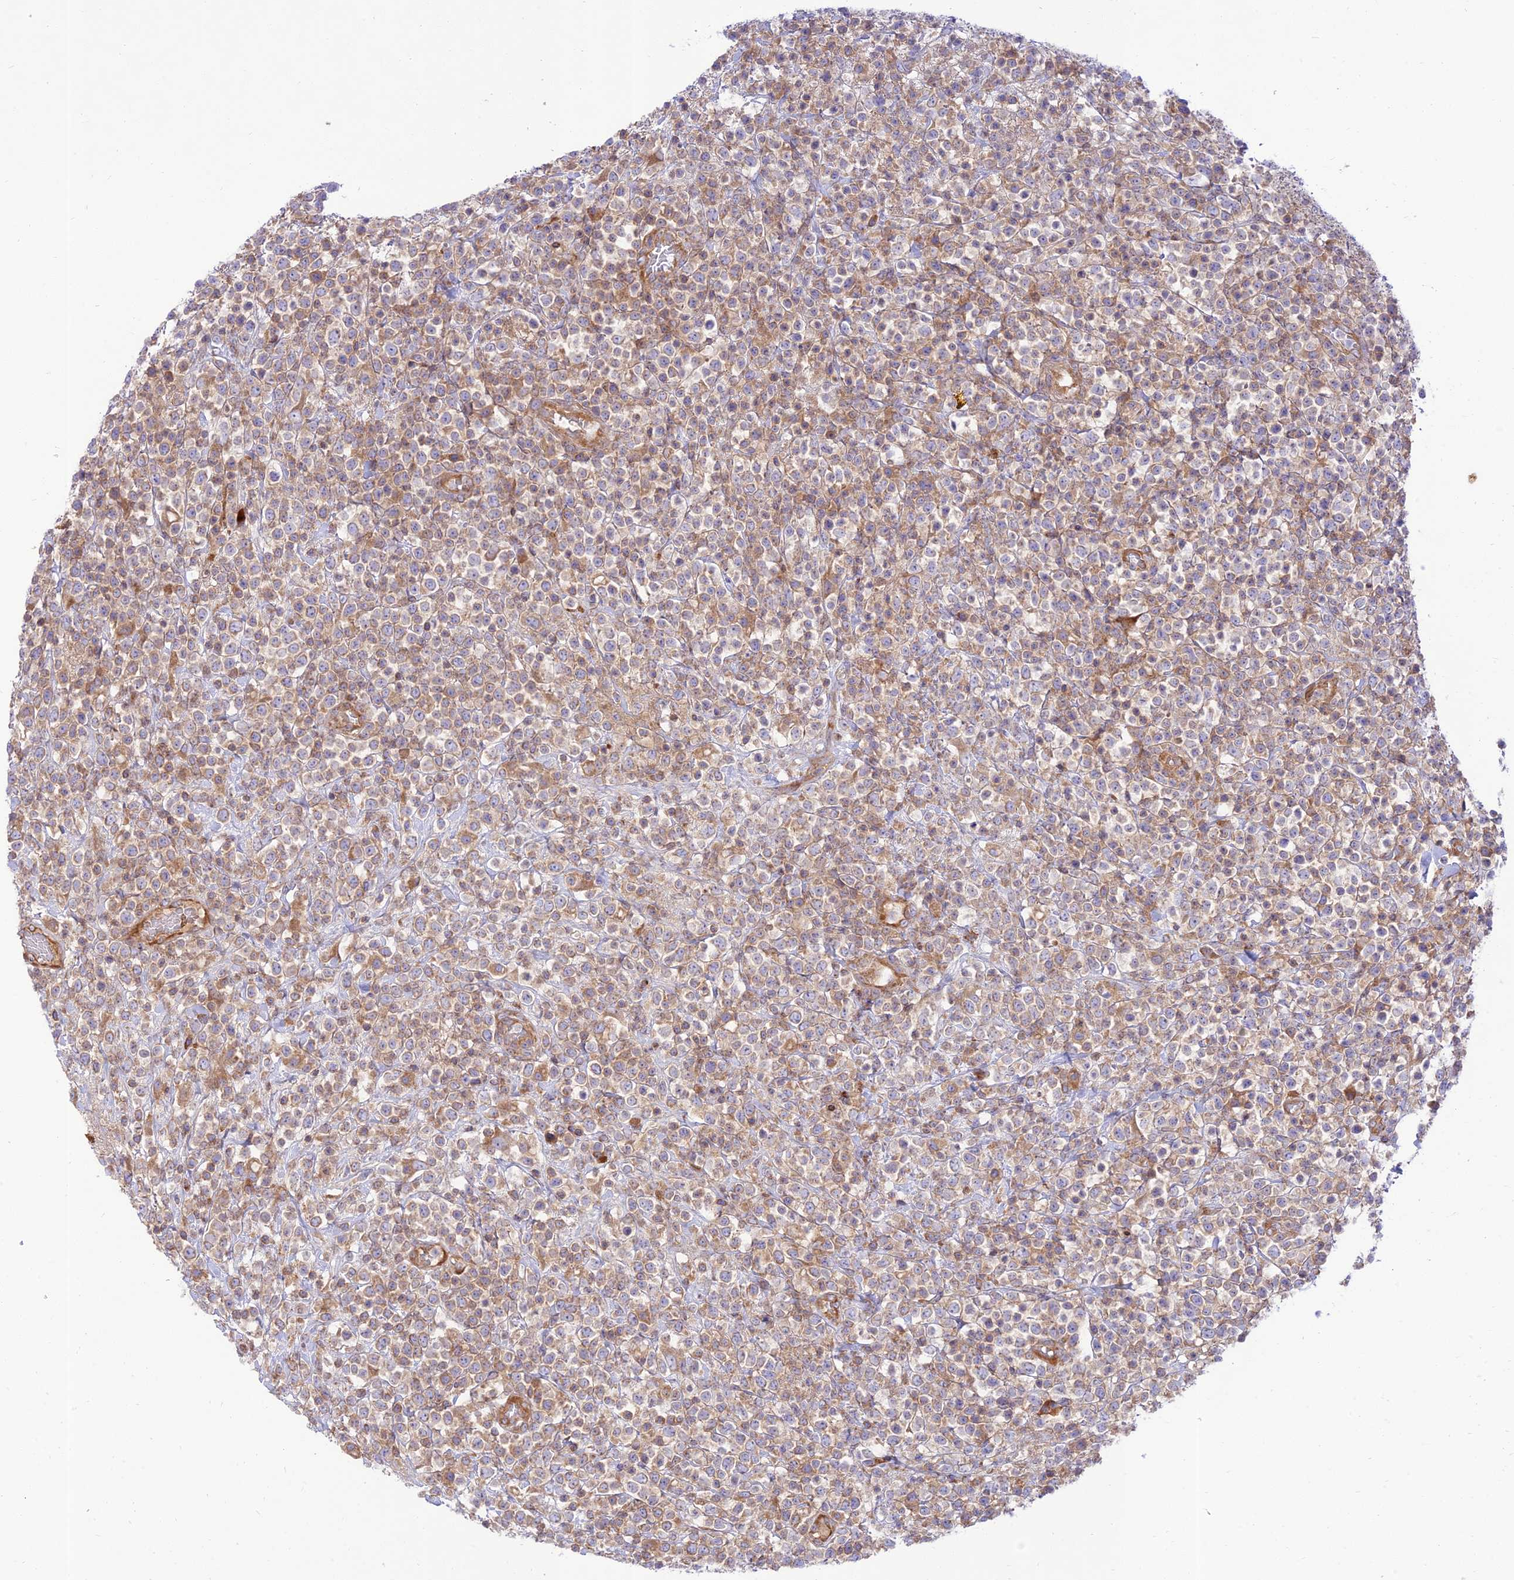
{"staining": {"intensity": "moderate", "quantity": ">75%", "location": "cytoplasmic/membranous"}, "tissue": "lymphoma", "cell_type": "Tumor cells", "image_type": "cancer", "snomed": [{"axis": "morphology", "description": "Malignant lymphoma, non-Hodgkin's type, High grade"}, {"axis": "topography", "description": "Colon"}], "caption": "A brown stain highlights moderate cytoplasmic/membranous expression of a protein in lymphoma tumor cells.", "gene": "PIMREG", "patient": {"sex": "female", "age": 53}}